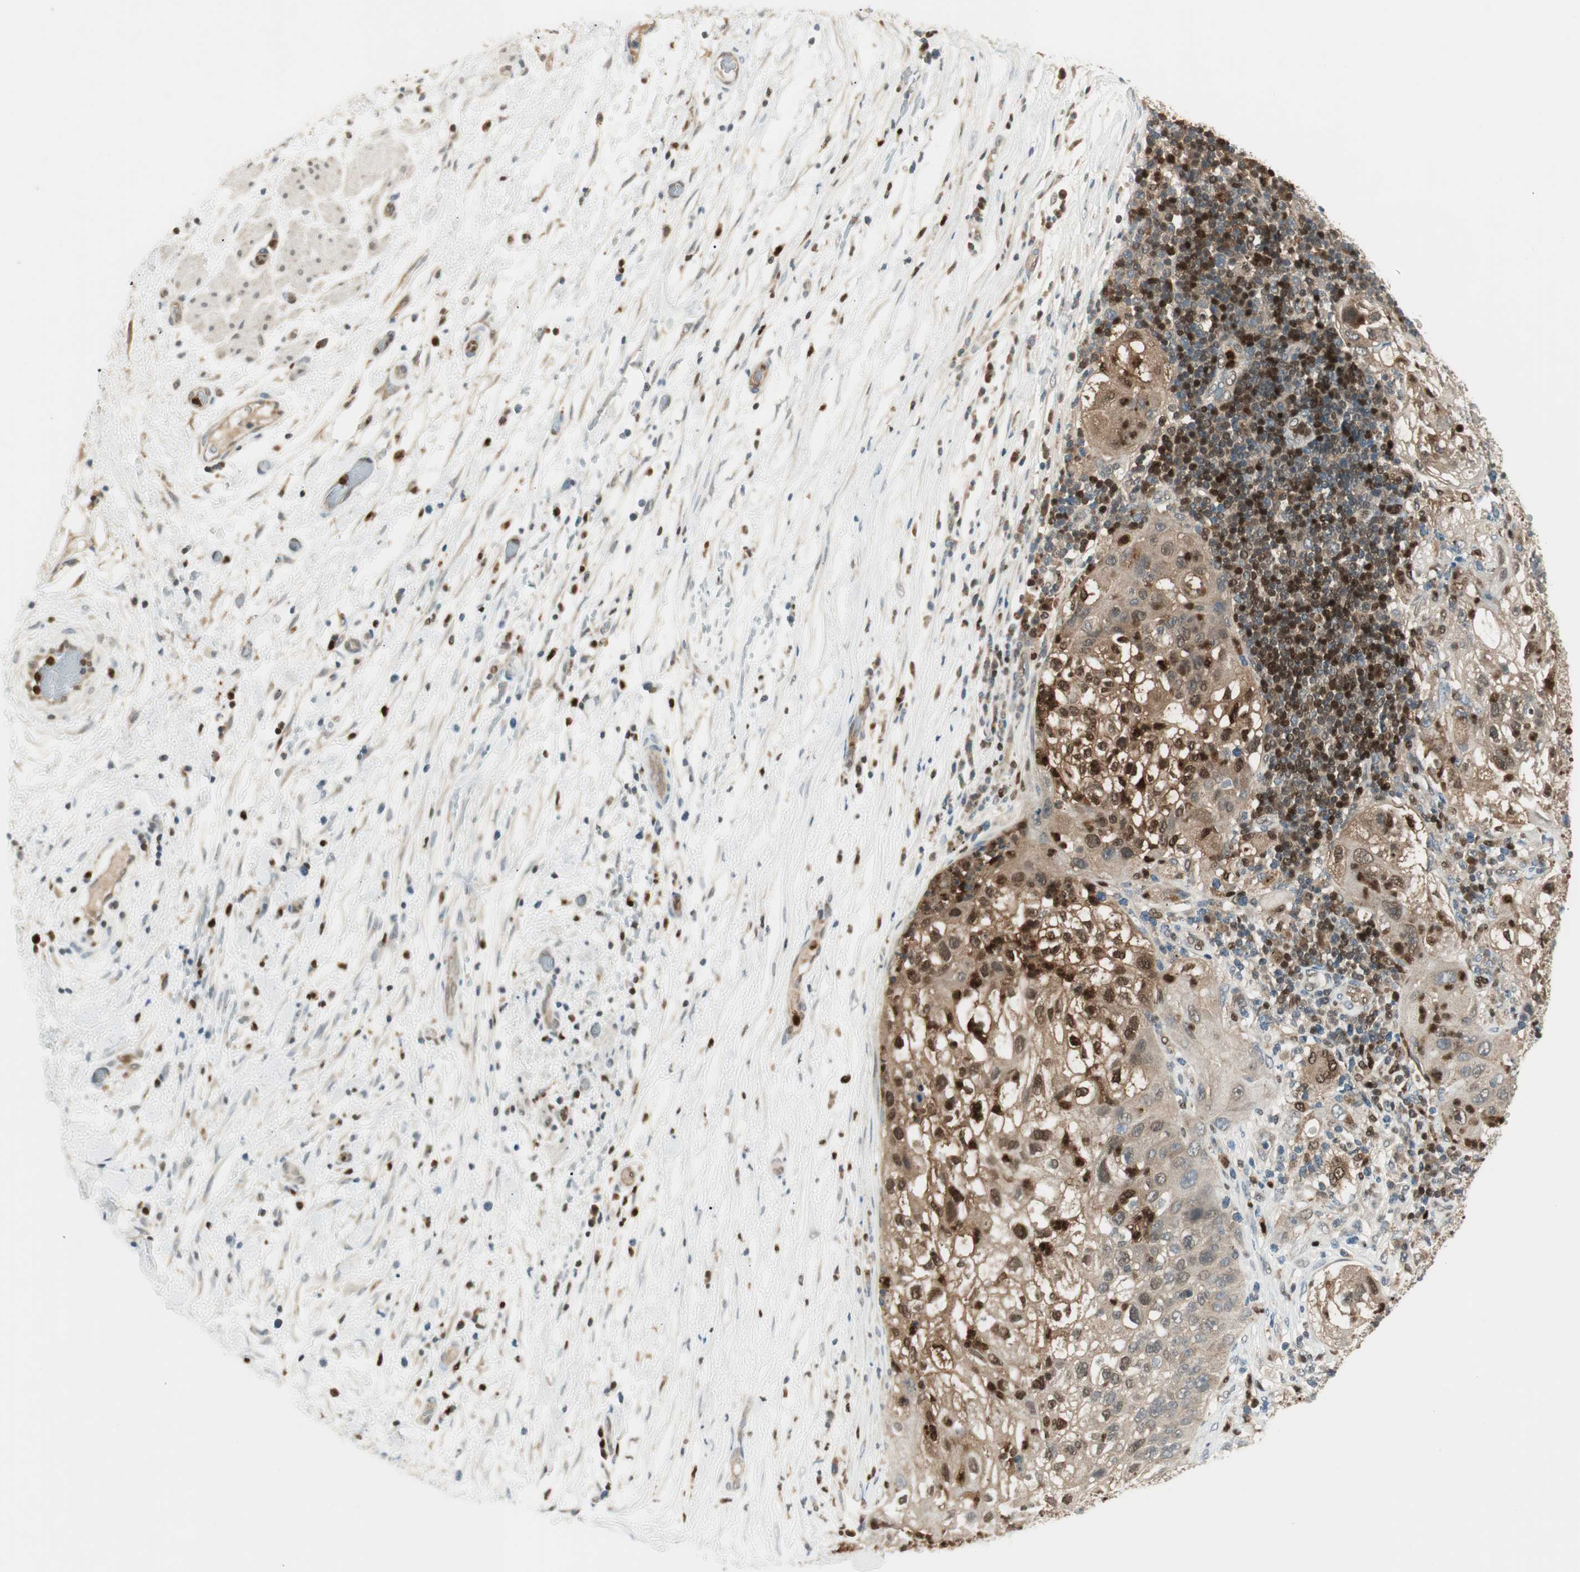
{"staining": {"intensity": "strong", "quantity": ">75%", "location": "nuclear"}, "tissue": "lung cancer", "cell_type": "Tumor cells", "image_type": "cancer", "snomed": [{"axis": "morphology", "description": "Inflammation, NOS"}, {"axis": "morphology", "description": "Squamous cell carcinoma, NOS"}, {"axis": "topography", "description": "Lymph node"}, {"axis": "topography", "description": "Soft tissue"}, {"axis": "topography", "description": "Lung"}], "caption": "The histopathology image displays immunohistochemical staining of lung cancer (squamous cell carcinoma). There is strong nuclear staining is identified in approximately >75% of tumor cells.", "gene": "LTA4H", "patient": {"sex": "male", "age": 66}}